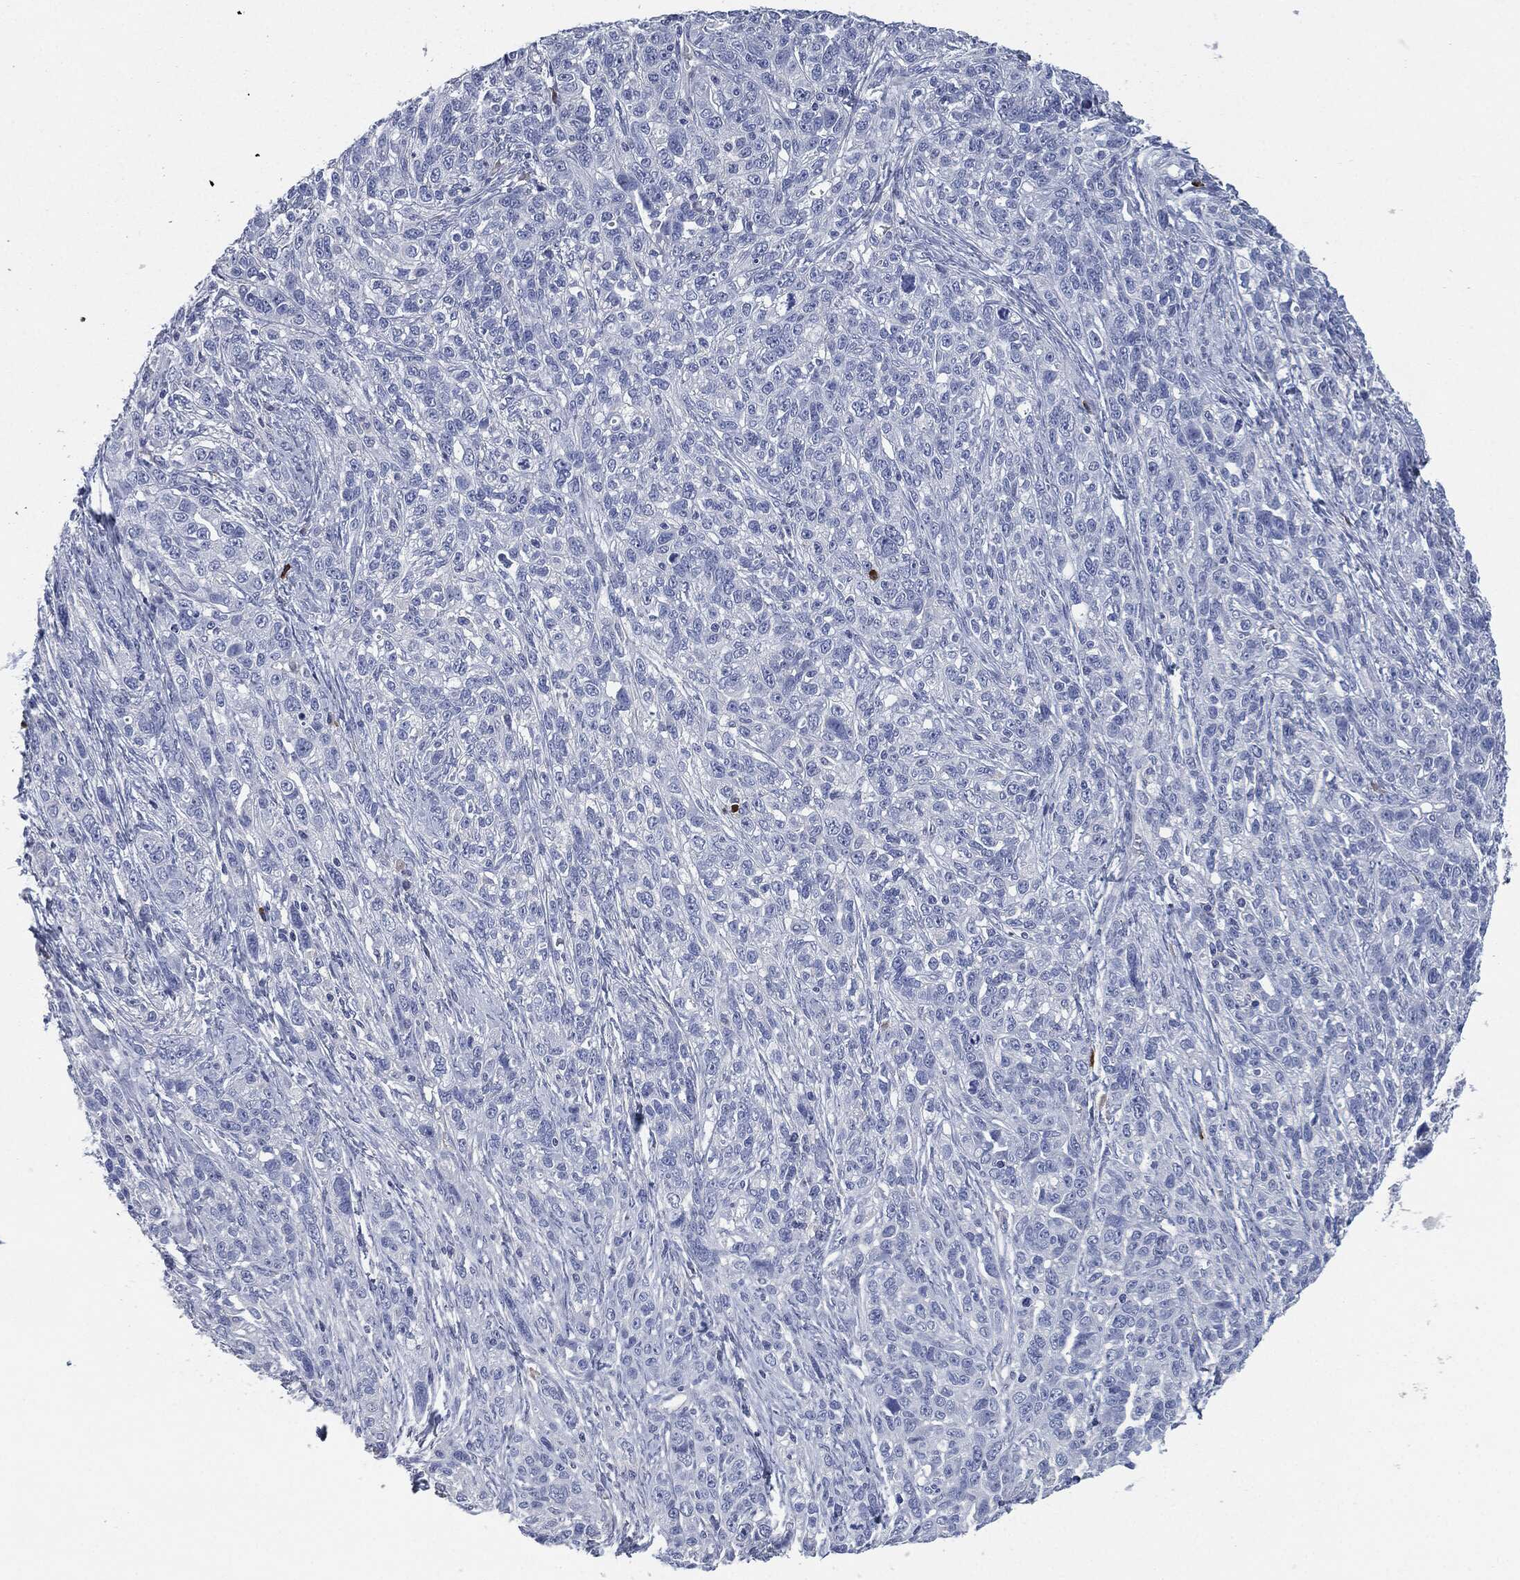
{"staining": {"intensity": "negative", "quantity": "none", "location": "none"}, "tissue": "ovarian cancer", "cell_type": "Tumor cells", "image_type": "cancer", "snomed": [{"axis": "morphology", "description": "Cystadenocarcinoma, serous, NOS"}, {"axis": "topography", "description": "Ovary"}], "caption": "This image is of ovarian cancer (serous cystadenocarcinoma) stained with immunohistochemistry (IHC) to label a protein in brown with the nuclei are counter-stained blue. There is no expression in tumor cells. (Brightfield microscopy of DAB (3,3'-diaminobenzidine) immunohistochemistry (IHC) at high magnification).", "gene": "CD27", "patient": {"sex": "female", "age": 71}}